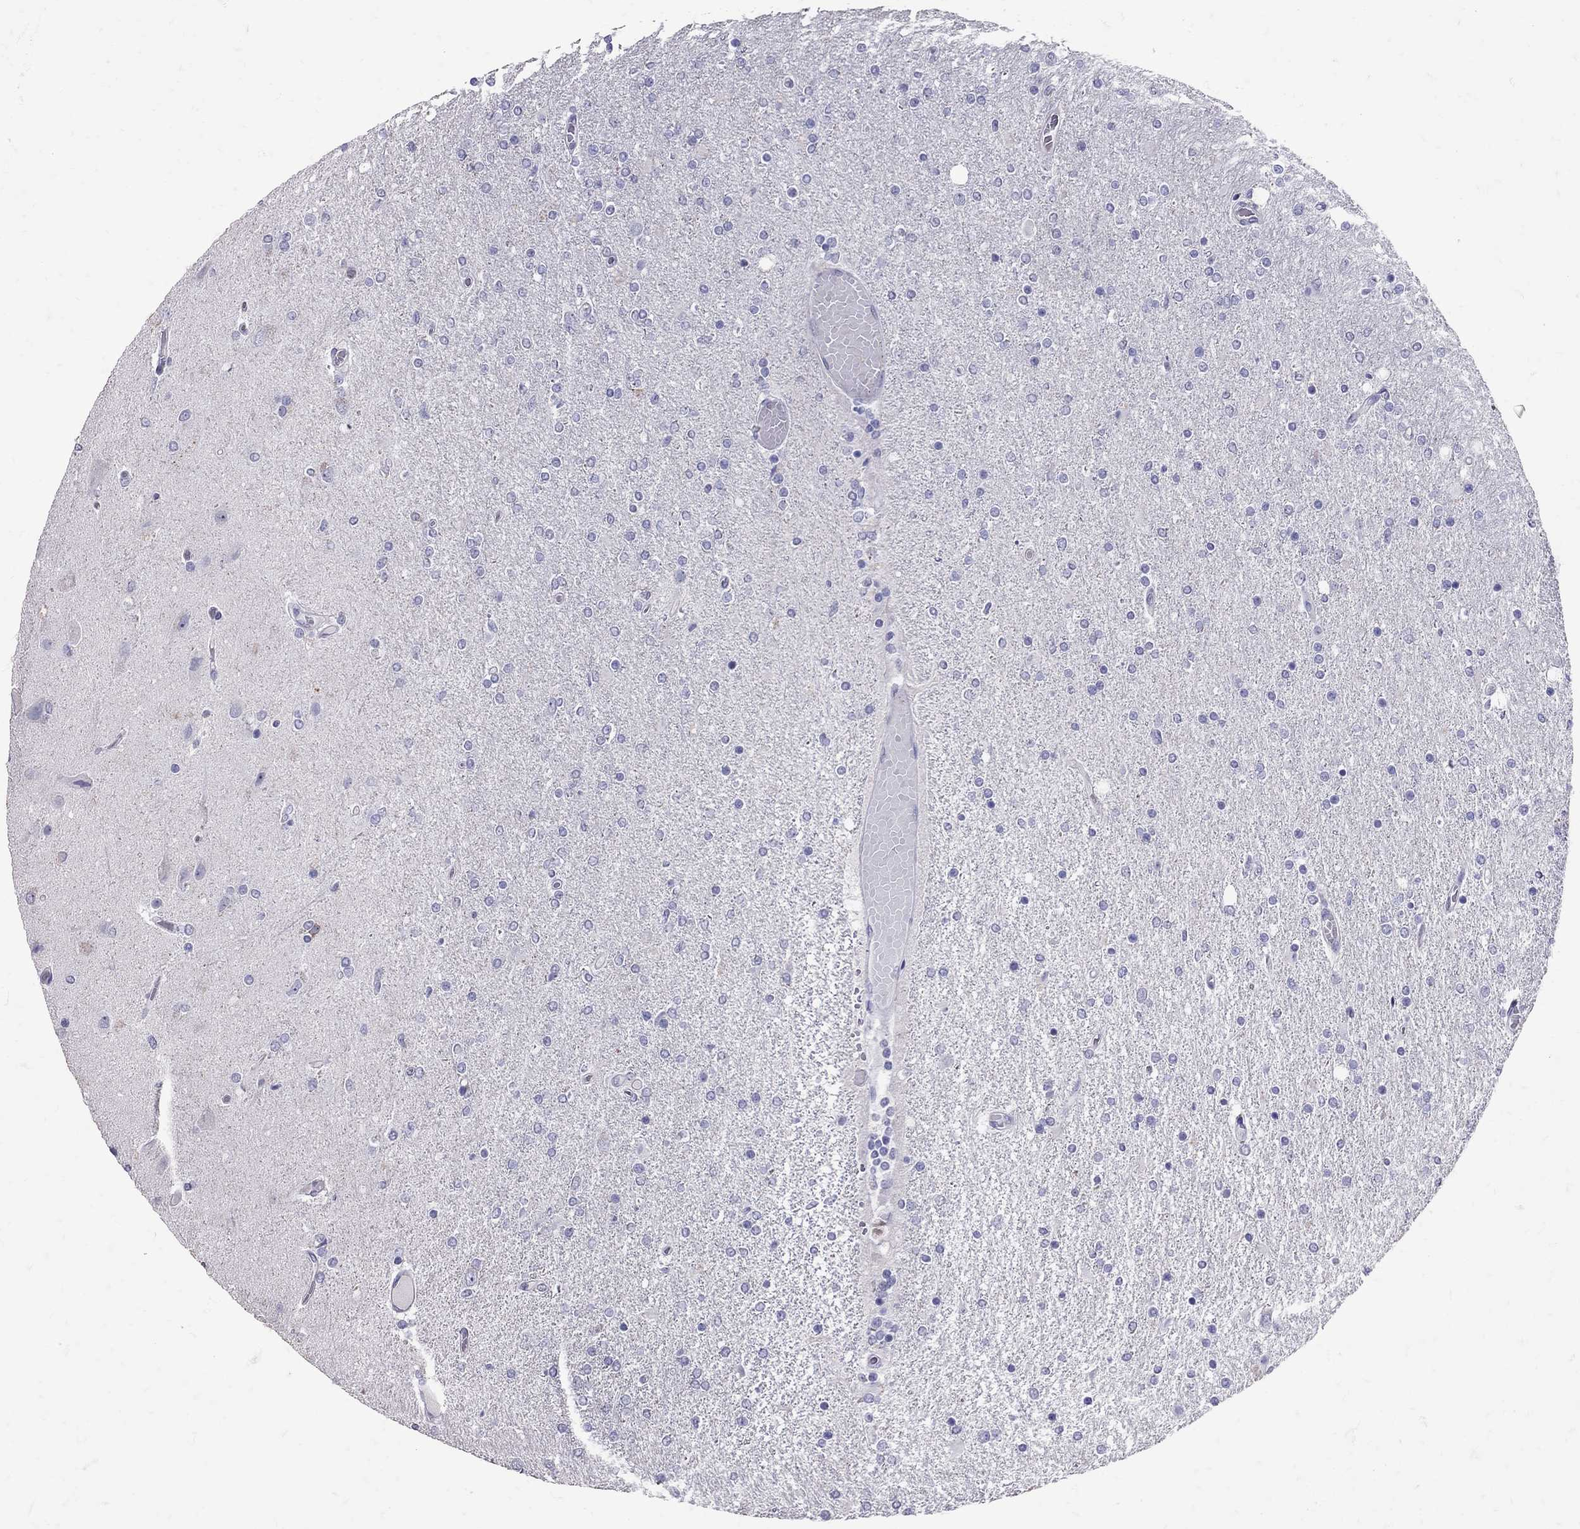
{"staining": {"intensity": "negative", "quantity": "none", "location": "none"}, "tissue": "glioma", "cell_type": "Tumor cells", "image_type": "cancer", "snomed": [{"axis": "morphology", "description": "Glioma, malignant, High grade"}, {"axis": "topography", "description": "Cerebral cortex"}], "caption": "Tumor cells are negative for brown protein staining in glioma. (DAB IHC visualized using brightfield microscopy, high magnification).", "gene": "SST", "patient": {"sex": "male", "age": 70}}